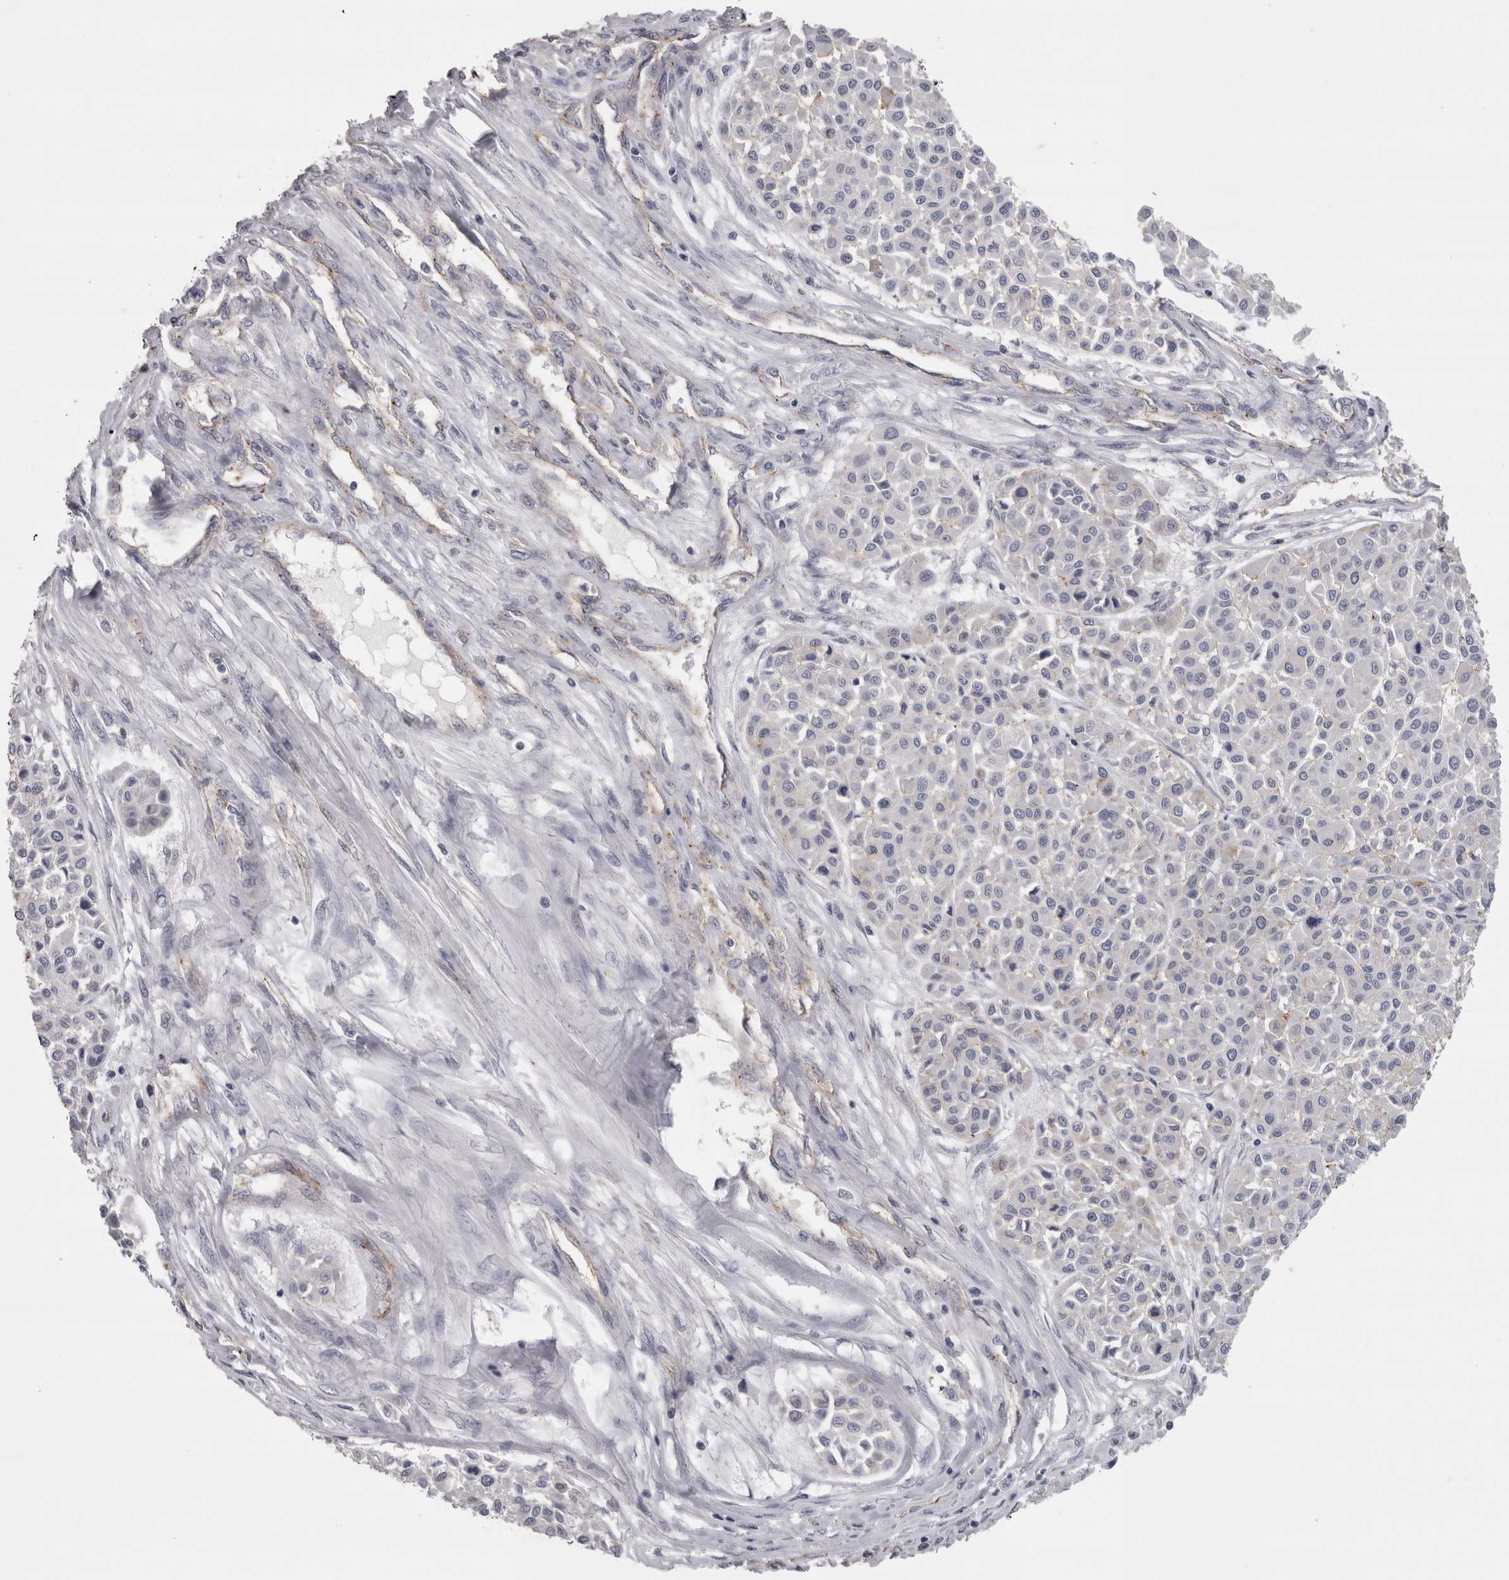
{"staining": {"intensity": "negative", "quantity": "none", "location": "none"}, "tissue": "melanoma", "cell_type": "Tumor cells", "image_type": "cancer", "snomed": [{"axis": "morphology", "description": "Malignant melanoma, Metastatic site"}, {"axis": "topography", "description": "Soft tissue"}], "caption": "DAB immunohistochemical staining of malignant melanoma (metastatic site) shows no significant staining in tumor cells. (Stains: DAB immunohistochemistry with hematoxylin counter stain, Microscopy: brightfield microscopy at high magnification).", "gene": "LYZL6", "patient": {"sex": "male", "age": 41}}